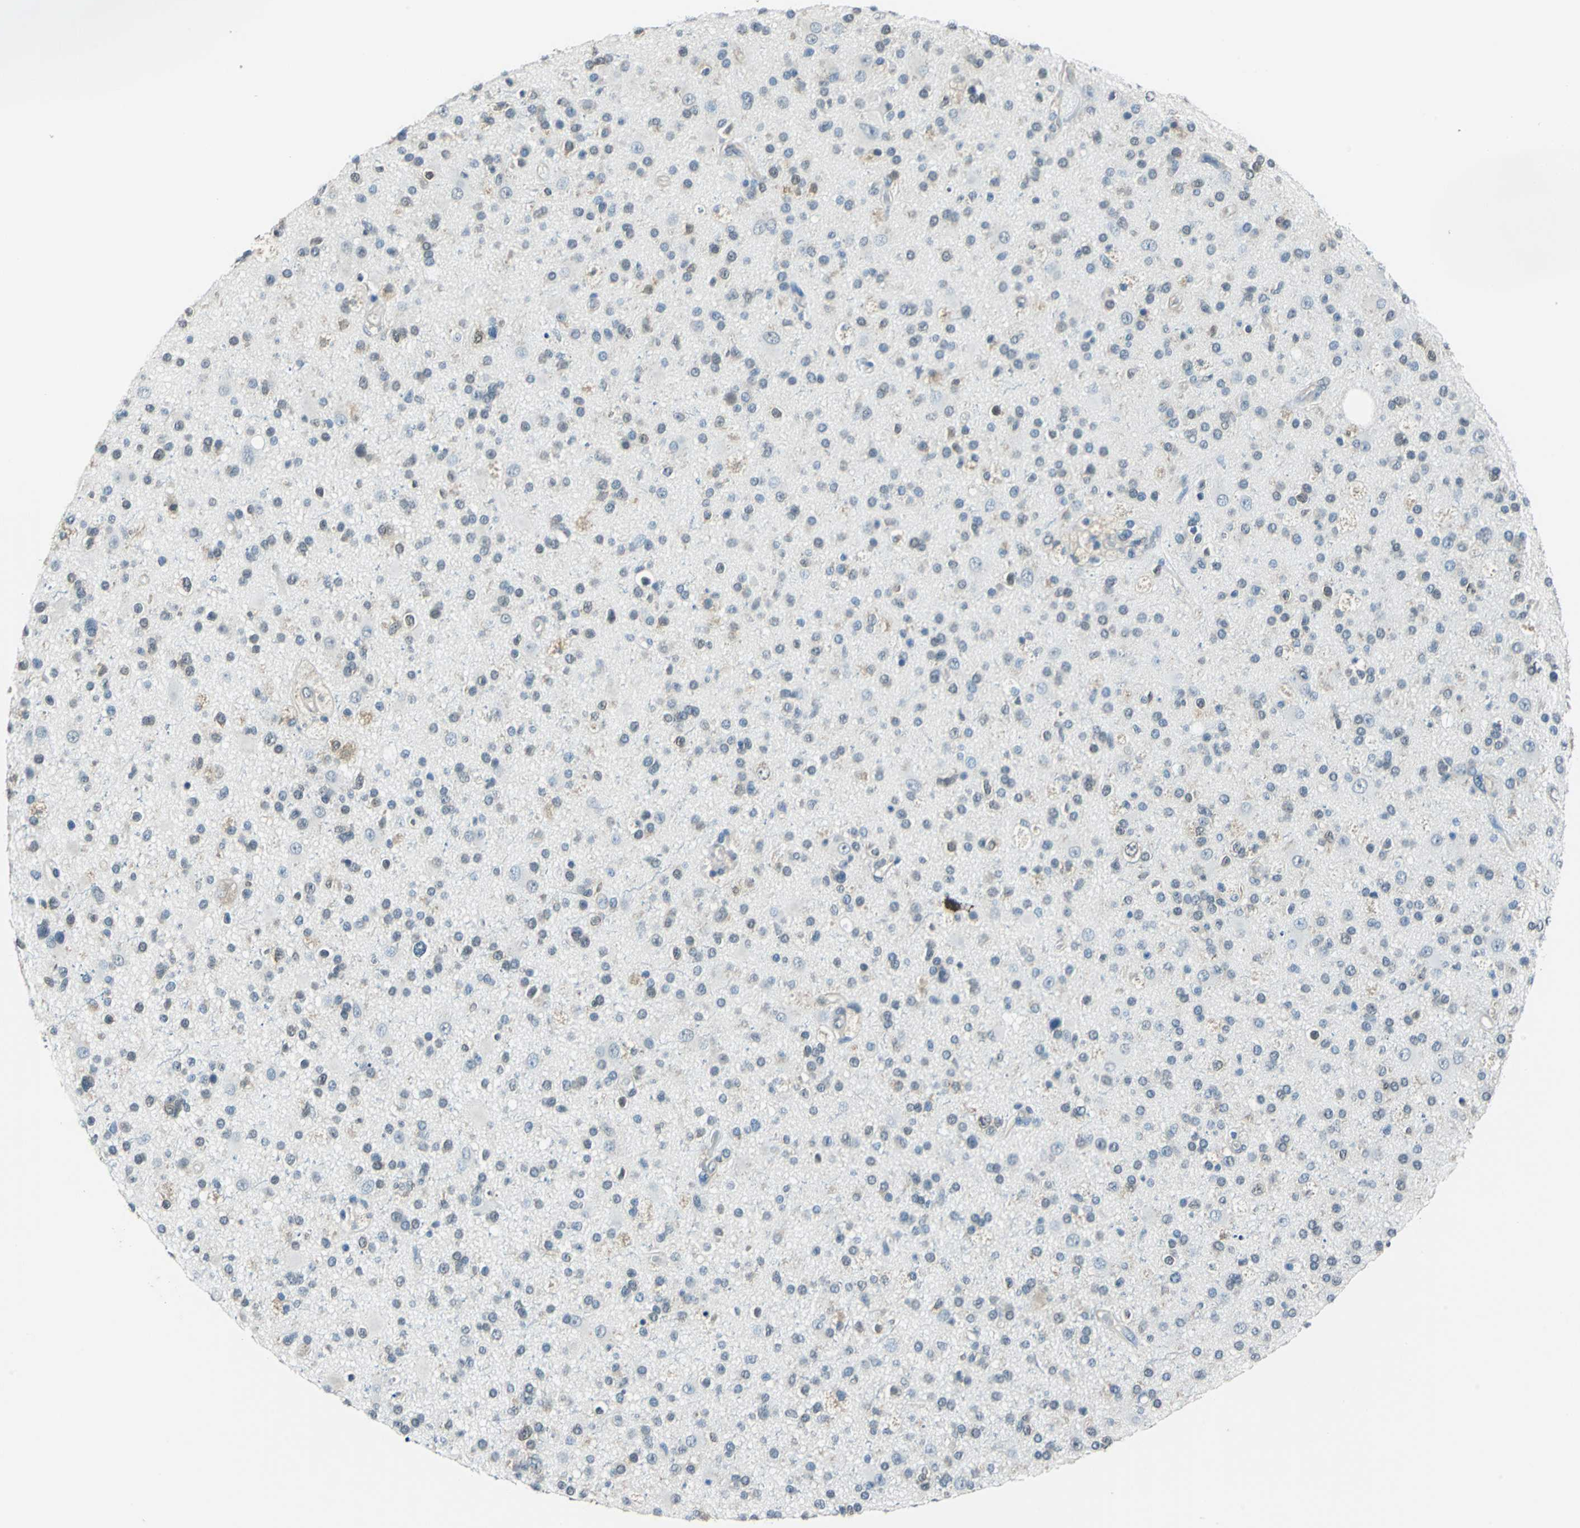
{"staining": {"intensity": "weak", "quantity": "<25%", "location": "cytoplasmic/membranous,nuclear"}, "tissue": "glioma", "cell_type": "Tumor cells", "image_type": "cancer", "snomed": [{"axis": "morphology", "description": "Glioma, malignant, High grade"}, {"axis": "topography", "description": "Brain"}], "caption": "Immunohistochemistry micrograph of malignant high-grade glioma stained for a protein (brown), which shows no positivity in tumor cells.", "gene": "FKBP4", "patient": {"sex": "male", "age": 33}}